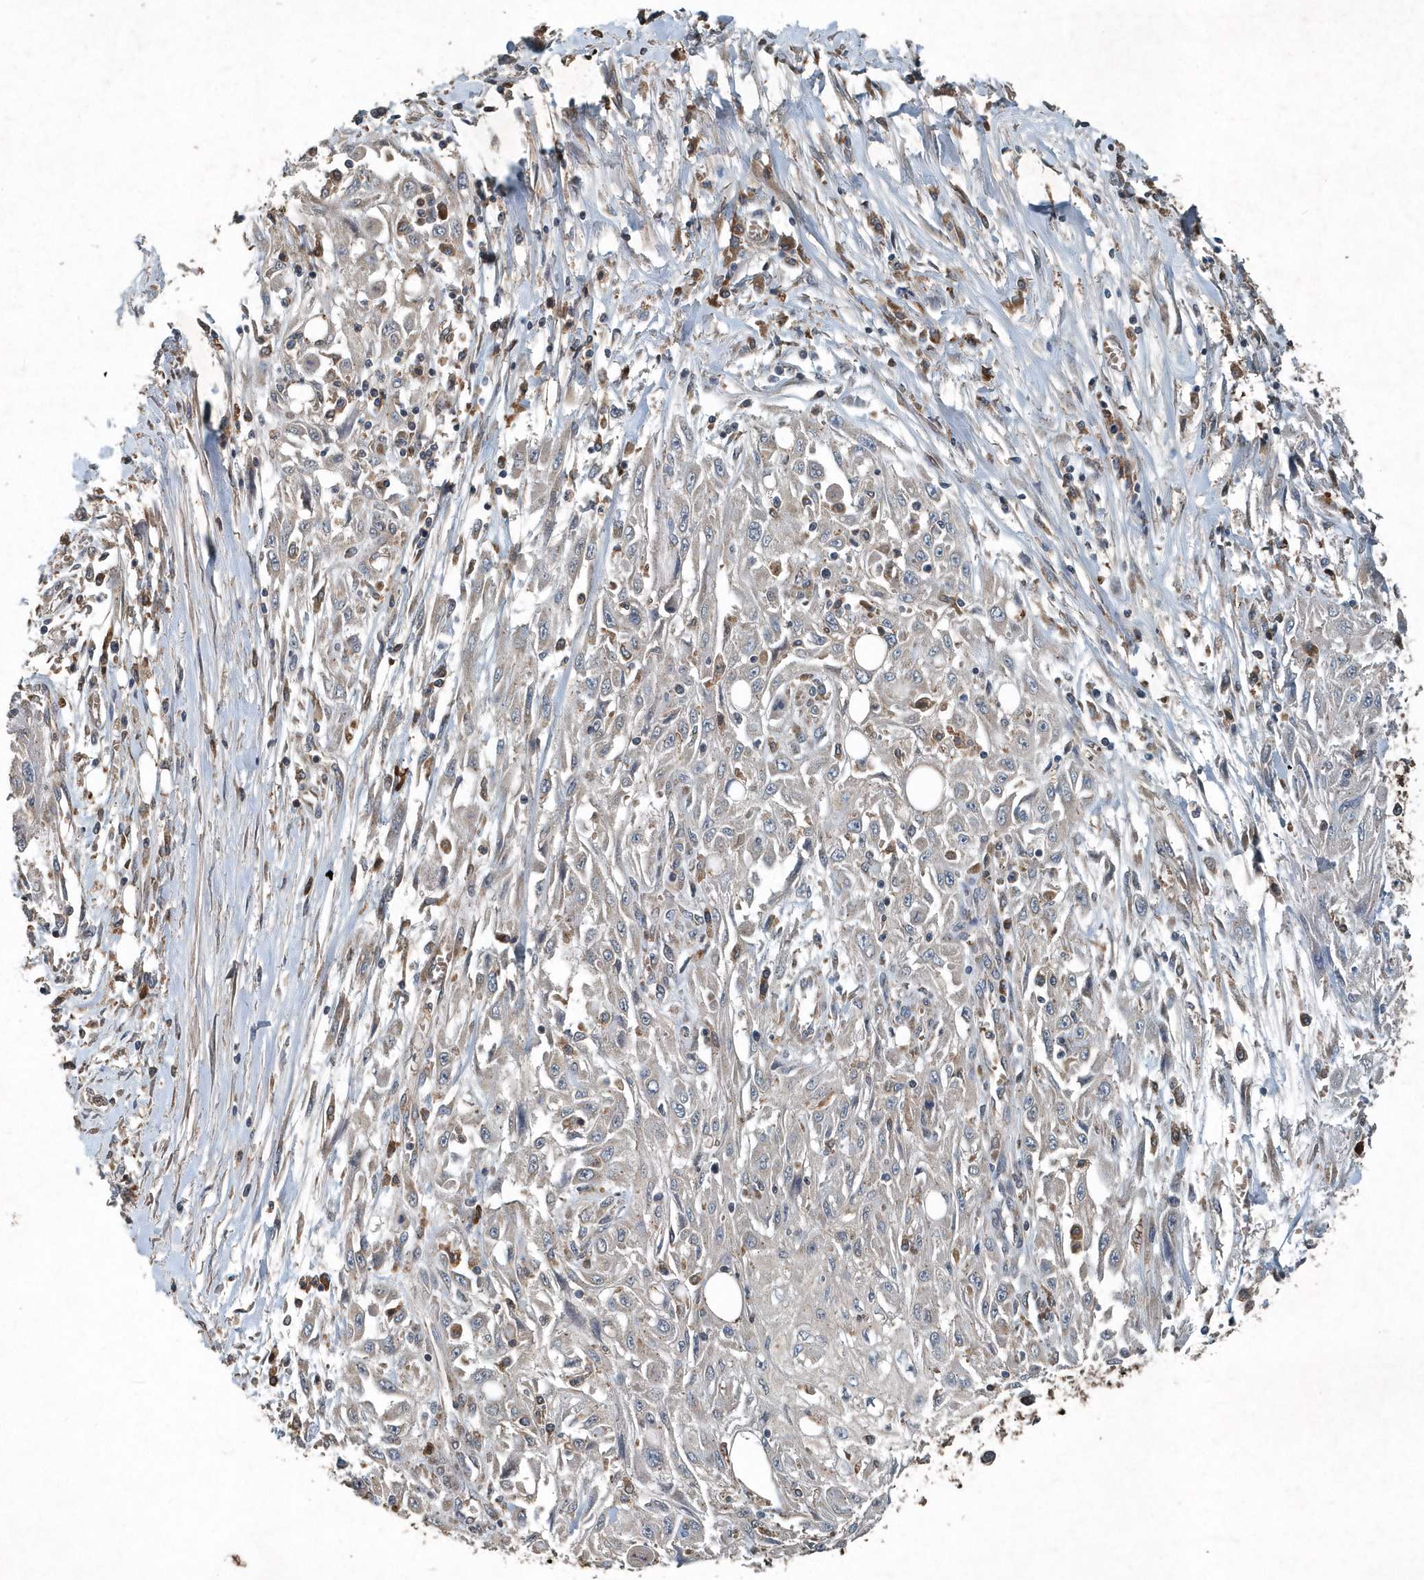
{"staining": {"intensity": "weak", "quantity": "<25%", "location": "cytoplasmic/membranous"}, "tissue": "skin cancer", "cell_type": "Tumor cells", "image_type": "cancer", "snomed": [{"axis": "morphology", "description": "Squamous cell carcinoma, NOS"}, {"axis": "morphology", "description": "Squamous cell carcinoma, metastatic, NOS"}, {"axis": "topography", "description": "Skin"}, {"axis": "topography", "description": "Lymph node"}], "caption": "Metastatic squamous cell carcinoma (skin) was stained to show a protein in brown. There is no significant positivity in tumor cells.", "gene": "SCFD2", "patient": {"sex": "male", "age": 75}}